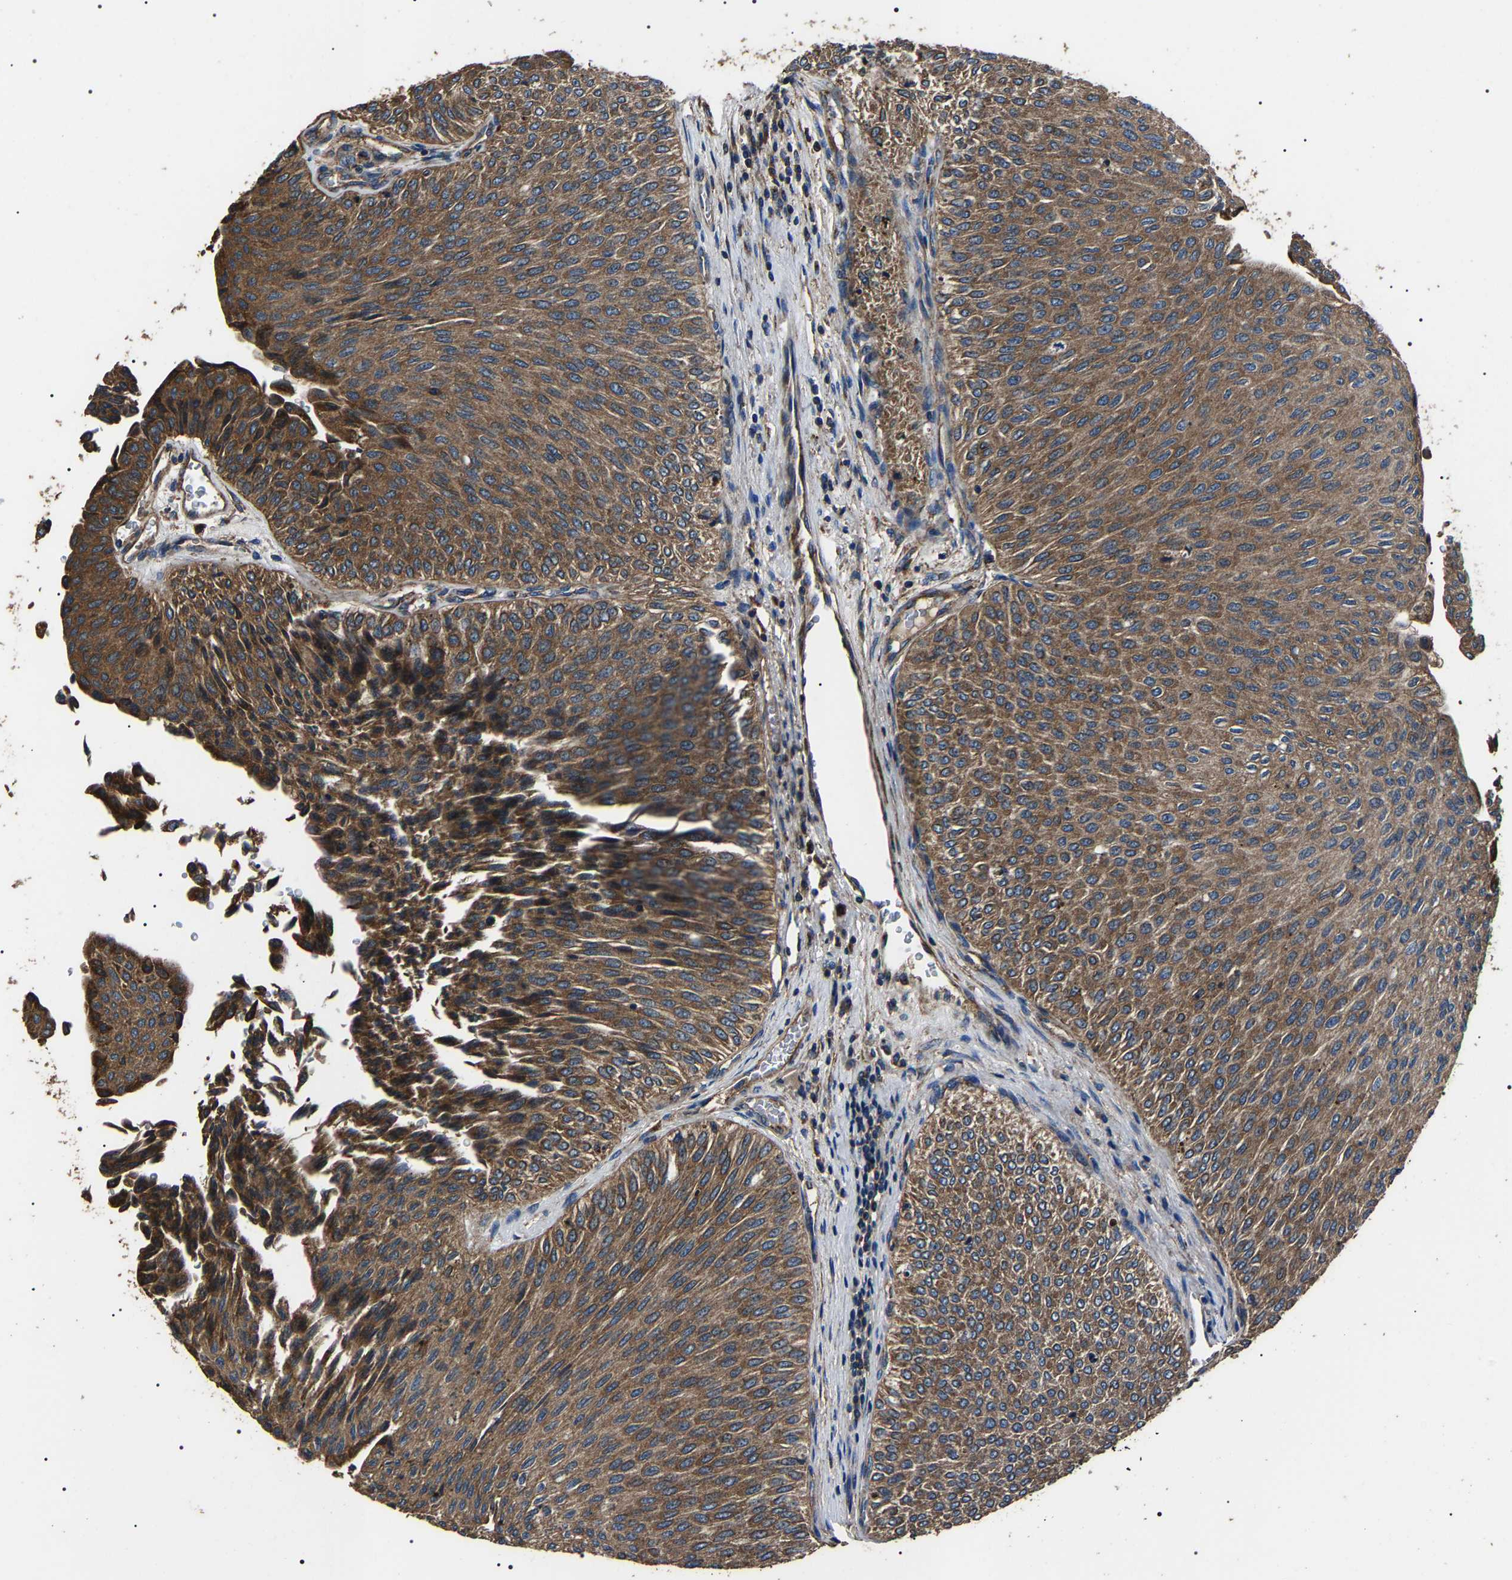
{"staining": {"intensity": "moderate", "quantity": ">75%", "location": "cytoplasmic/membranous"}, "tissue": "urothelial cancer", "cell_type": "Tumor cells", "image_type": "cancer", "snomed": [{"axis": "morphology", "description": "Urothelial carcinoma, Low grade"}, {"axis": "topography", "description": "Urinary bladder"}], "caption": "DAB (3,3'-diaminobenzidine) immunohistochemical staining of urothelial cancer shows moderate cytoplasmic/membranous protein positivity in approximately >75% of tumor cells. The protein of interest is shown in brown color, while the nuclei are stained blue.", "gene": "HSCB", "patient": {"sex": "male", "age": 78}}